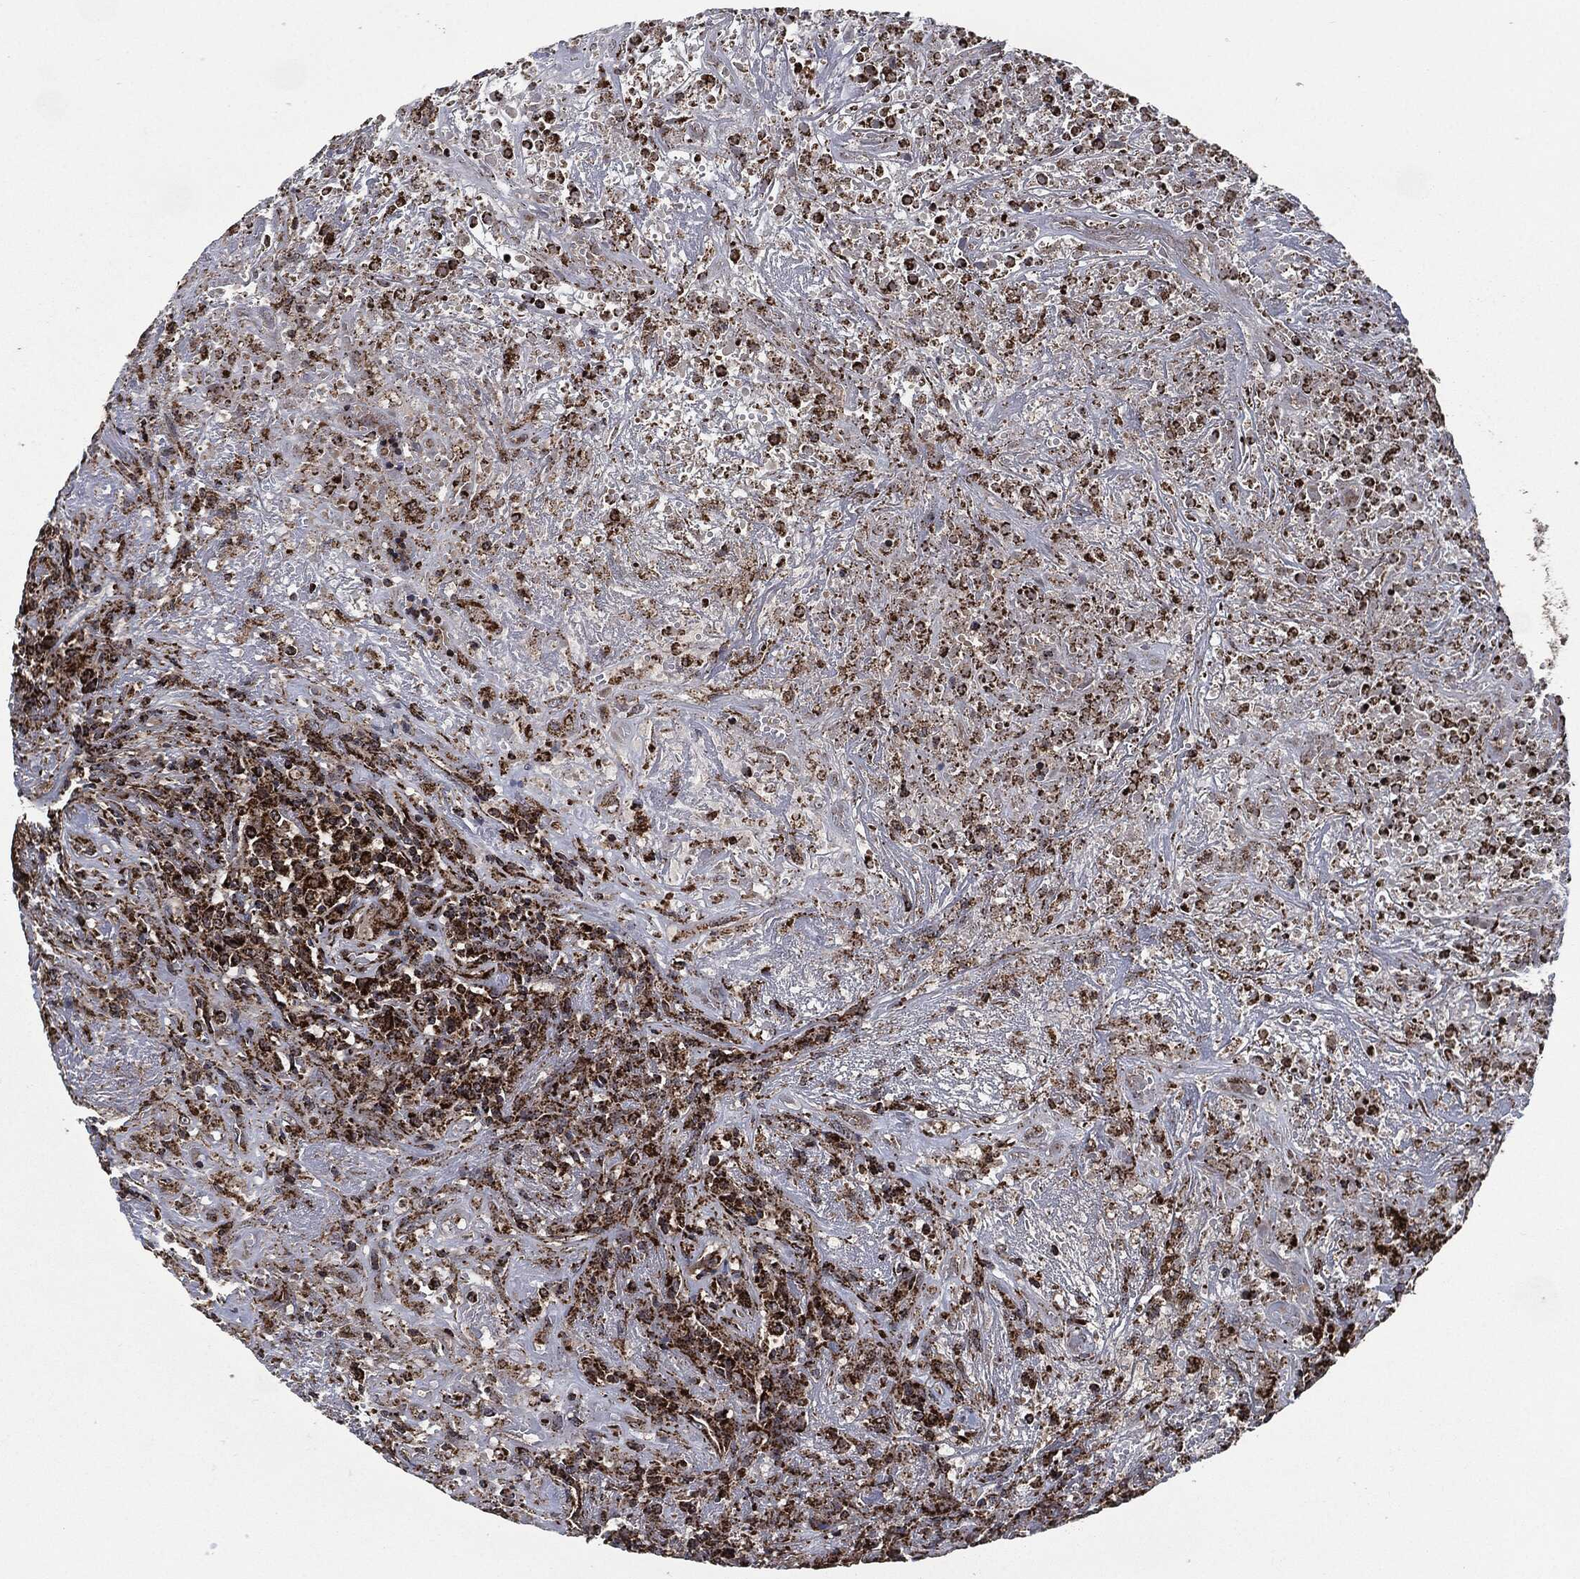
{"staining": {"intensity": "strong", "quantity": "25%-75%", "location": "cytoplasmic/membranous"}, "tissue": "lymphoma", "cell_type": "Tumor cells", "image_type": "cancer", "snomed": [{"axis": "morphology", "description": "Malignant lymphoma, non-Hodgkin's type, High grade"}, {"axis": "topography", "description": "Lung"}], "caption": "An IHC image of tumor tissue is shown. Protein staining in brown labels strong cytoplasmic/membranous positivity in malignant lymphoma, non-Hodgkin's type (high-grade) within tumor cells.", "gene": "FH", "patient": {"sex": "male", "age": 79}}